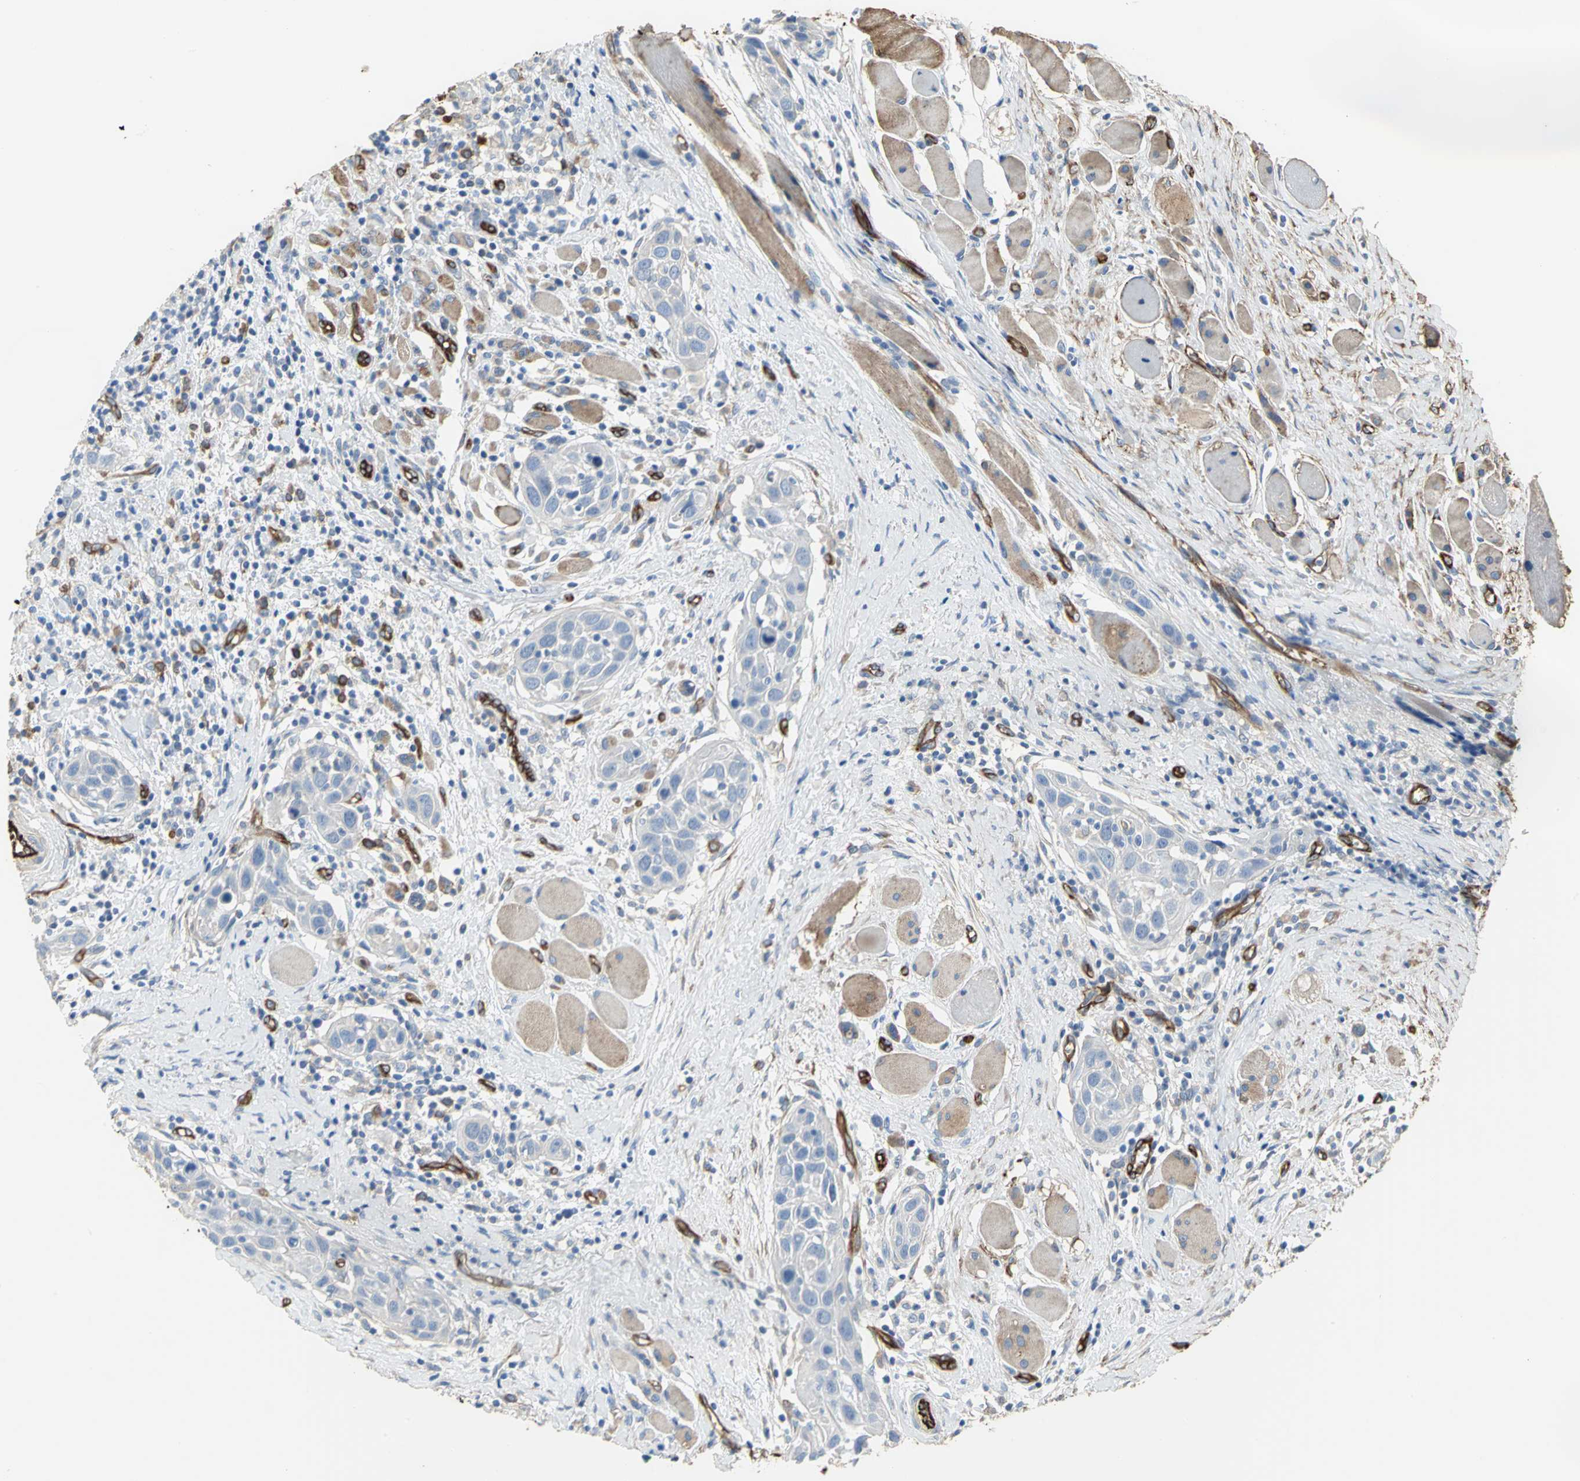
{"staining": {"intensity": "negative", "quantity": "none", "location": "none"}, "tissue": "head and neck cancer", "cell_type": "Tumor cells", "image_type": "cancer", "snomed": [{"axis": "morphology", "description": "Squamous cell carcinoma, NOS"}, {"axis": "topography", "description": "Oral tissue"}, {"axis": "topography", "description": "Head-Neck"}], "caption": "DAB immunohistochemical staining of squamous cell carcinoma (head and neck) reveals no significant staining in tumor cells.", "gene": "FLNB", "patient": {"sex": "female", "age": 50}}